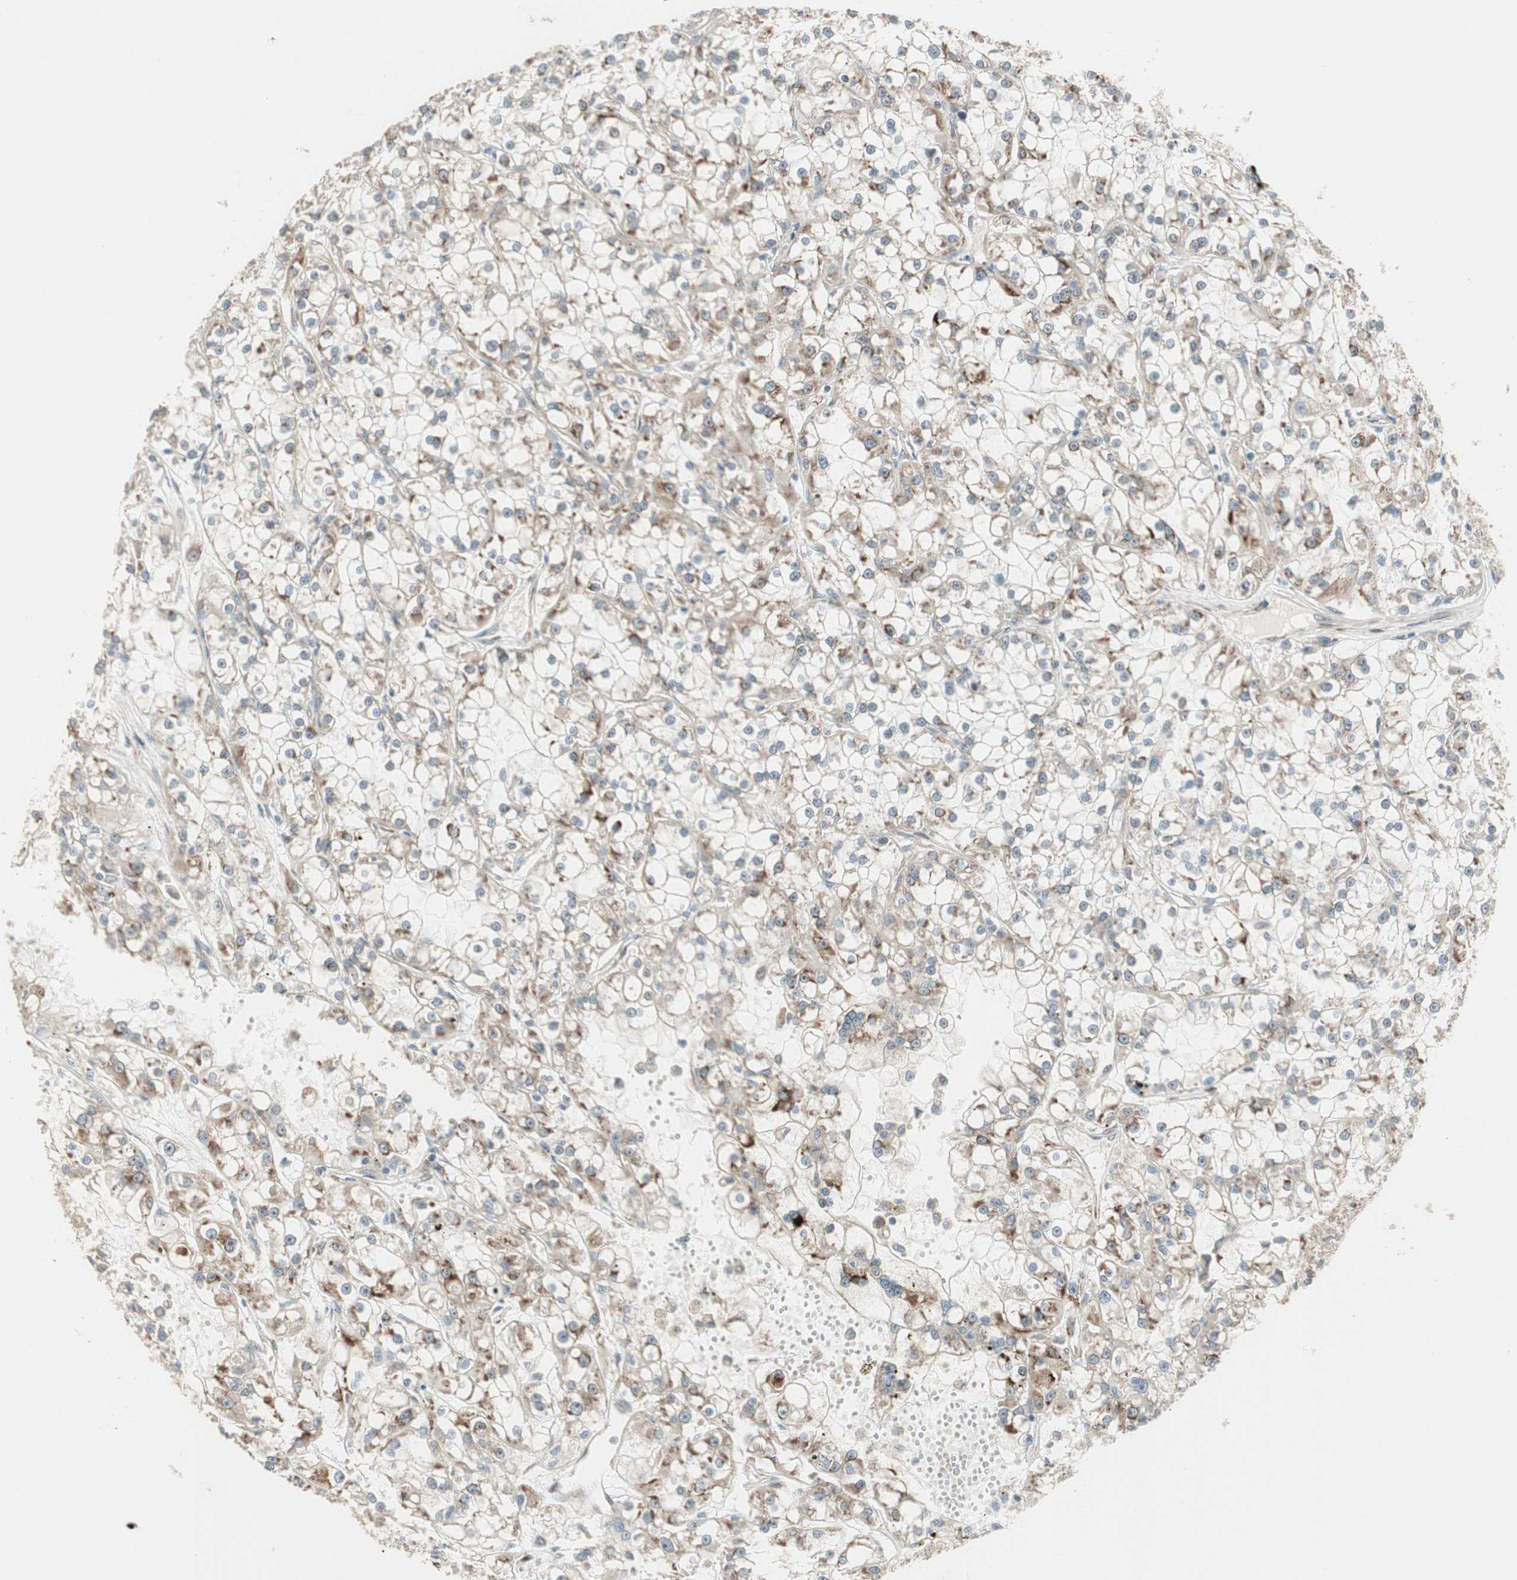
{"staining": {"intensity": "moderate", "quantity": "<25%", "location": "cytoplasmic/membranous"}, "tissue": "renal cancer", "cell_type": "Tumor cells", "image_type": "cancer", "snomed": [{"axis": "morphology", "description": "Adenocarcinoma, NOS"}, {"axis": "topography", "description": "Kidney"}], "caption": "This histopathology image exhibits adenocarcinoma (renal) stained with immunohistochemistry to label a protein in brown. The cytoplasmic/membranous of tumor cells show moderate positivity for the protein. Nuclei are counter-stained blue.", "gene": "PPP2R5E", "patient": {"sex": "female", "age": 52}}